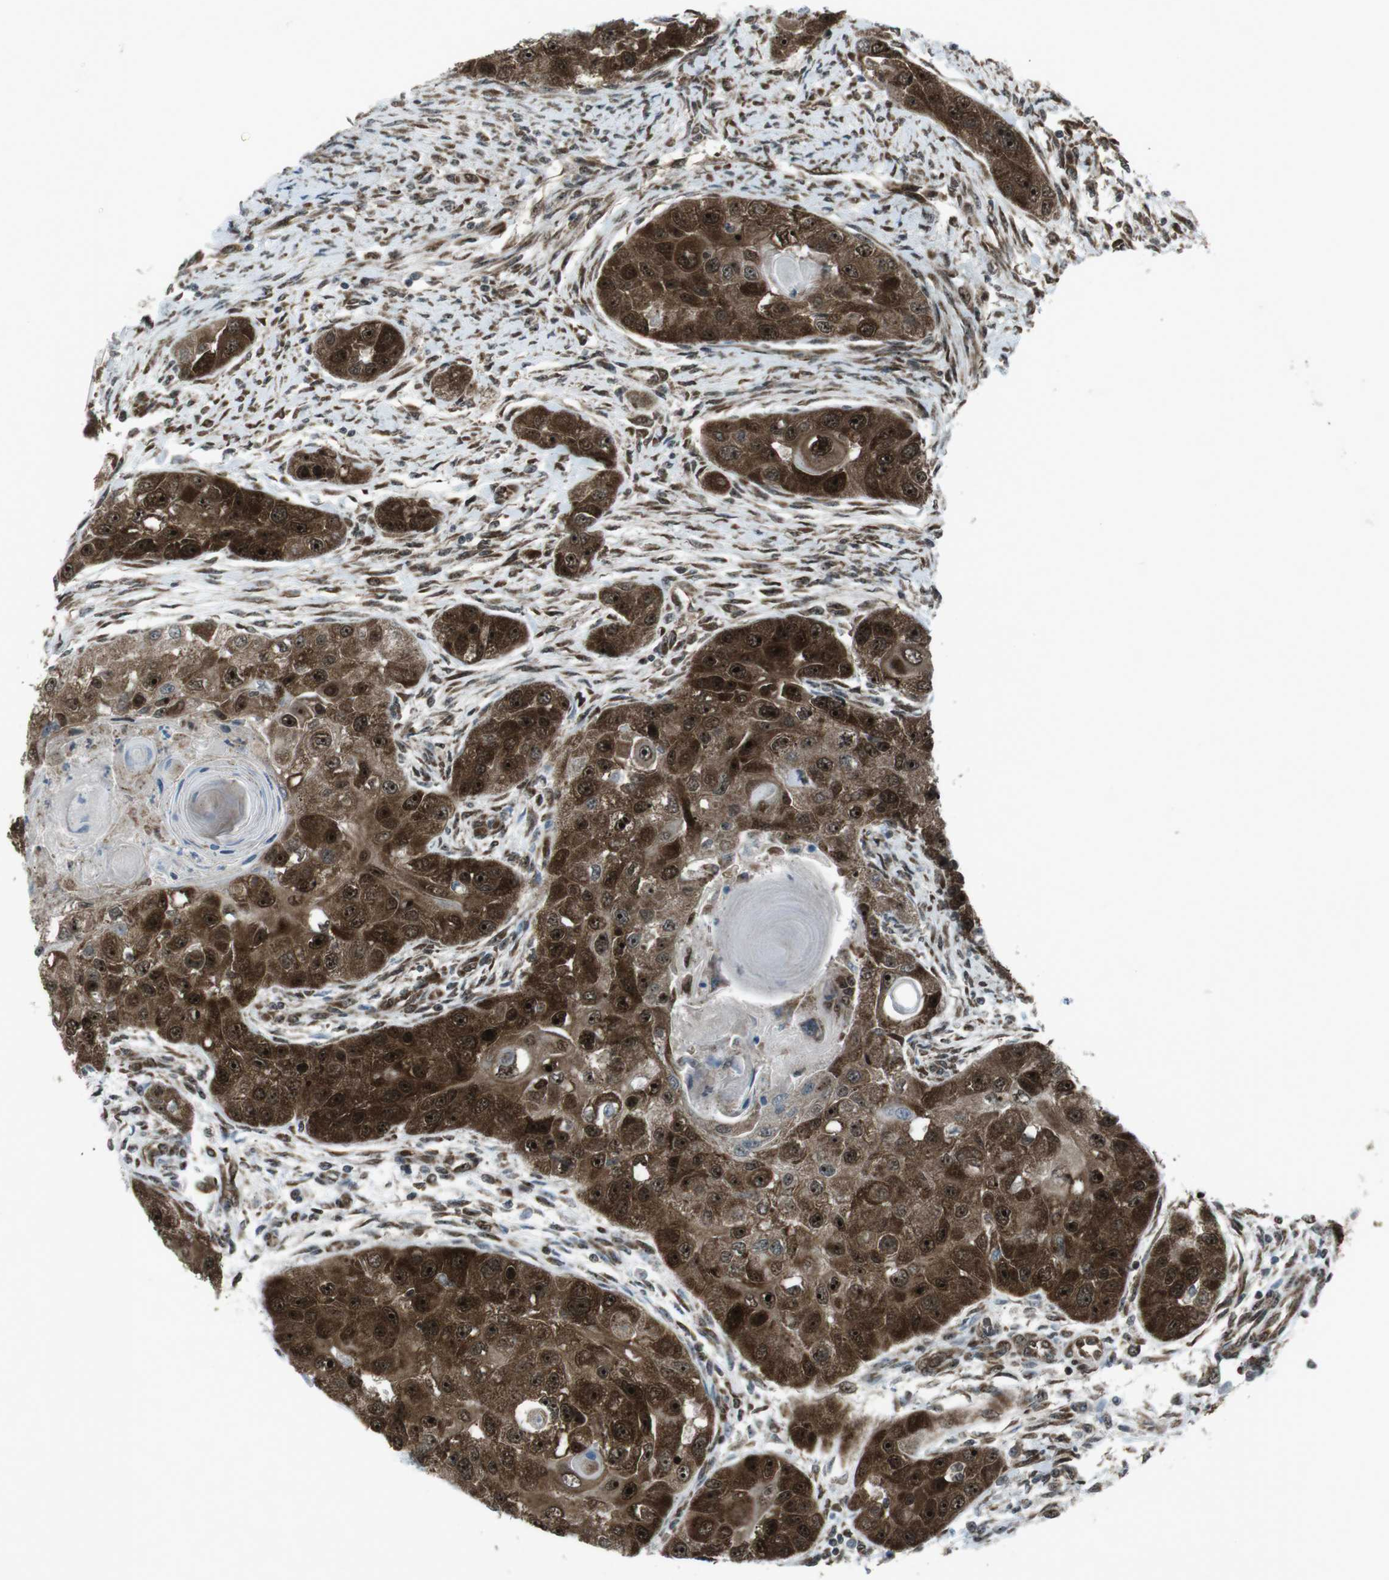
{"staining": {"intensity": "strong", "quantity": ">75%", "location": "cytoplasmic/membranous,nuclear"}, "tissue": "head and neck cancer", "cell_type": "Tumor cells", "image_type": "cancer", "snomed": [{"axis": "morphology", "description": "Normal tissue, NOS"}, {"axis": "morphology", "description": "Squamous cell carcinoma, NOS"}, {"axis": "topography", "description": "Skeletal muscle"}, {"axis": "topography", "description": "Head-Neck"}], "caption": "Immunohistochemistry (DAB (3,3'-diaminobenzidine)) staining of head and neck cancer reveals strong cytoplasmic/membranous and nuclear protein positivity in about >75% of tumor cells.", "gene": "CSNK1D", "patient": {"sex": "male", "age": 51}}